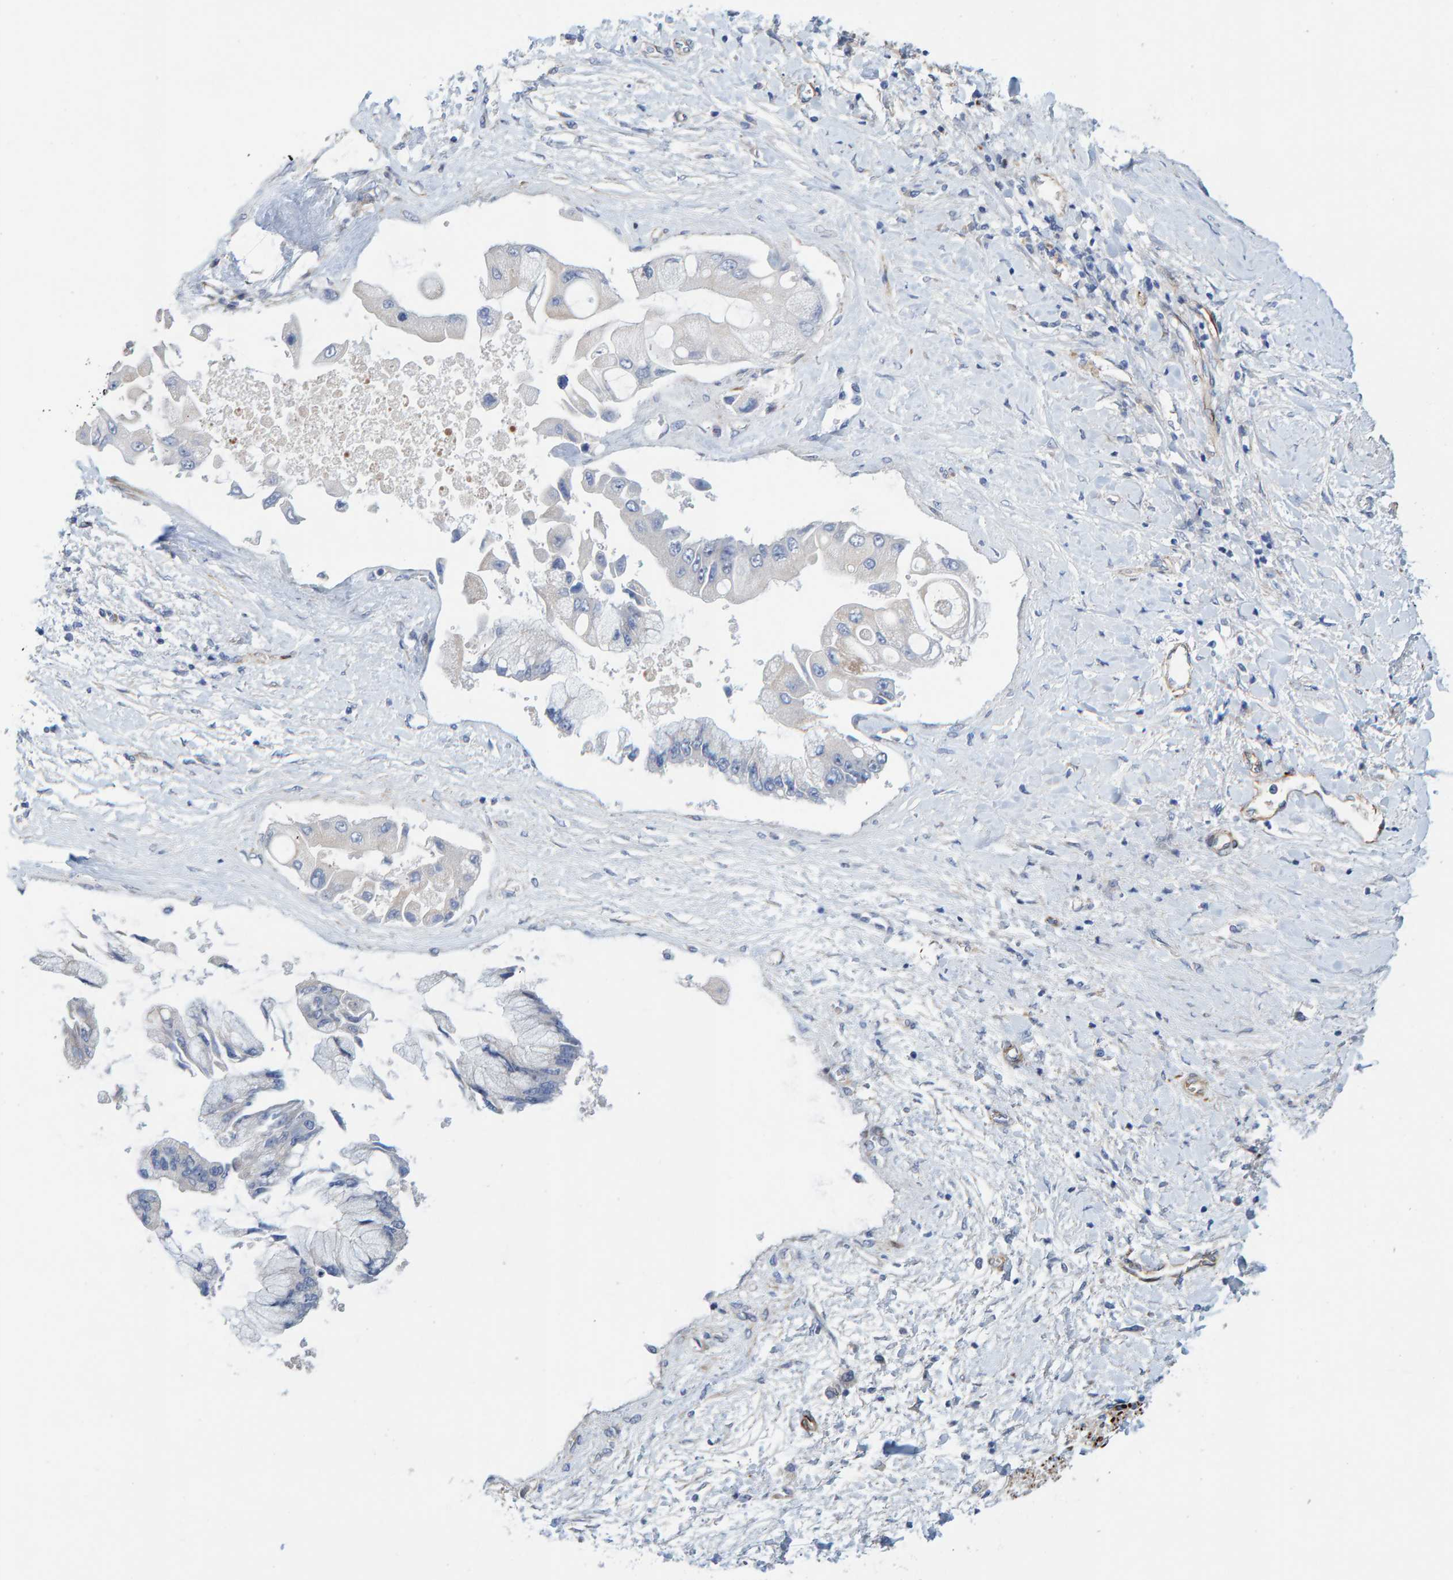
{"staining": {"intensity": "negative", "quantity": "none", "location": "none"}, "tissue": "liver cancer", "cell_type": "Tumor cells", "image_type": "cancer", "snomed": [{"axis": "morphology", "description": "Cholangiocarcinoma"}, {"axis": "topography", "description": "Liver"}], "caption": "Histopathology image shows no protein expression in tumor cells of liver cancer (cholangiocarcinoma) tissue.", "gene": "POLG2", "patient": {"sex": "male", "age": 50}}